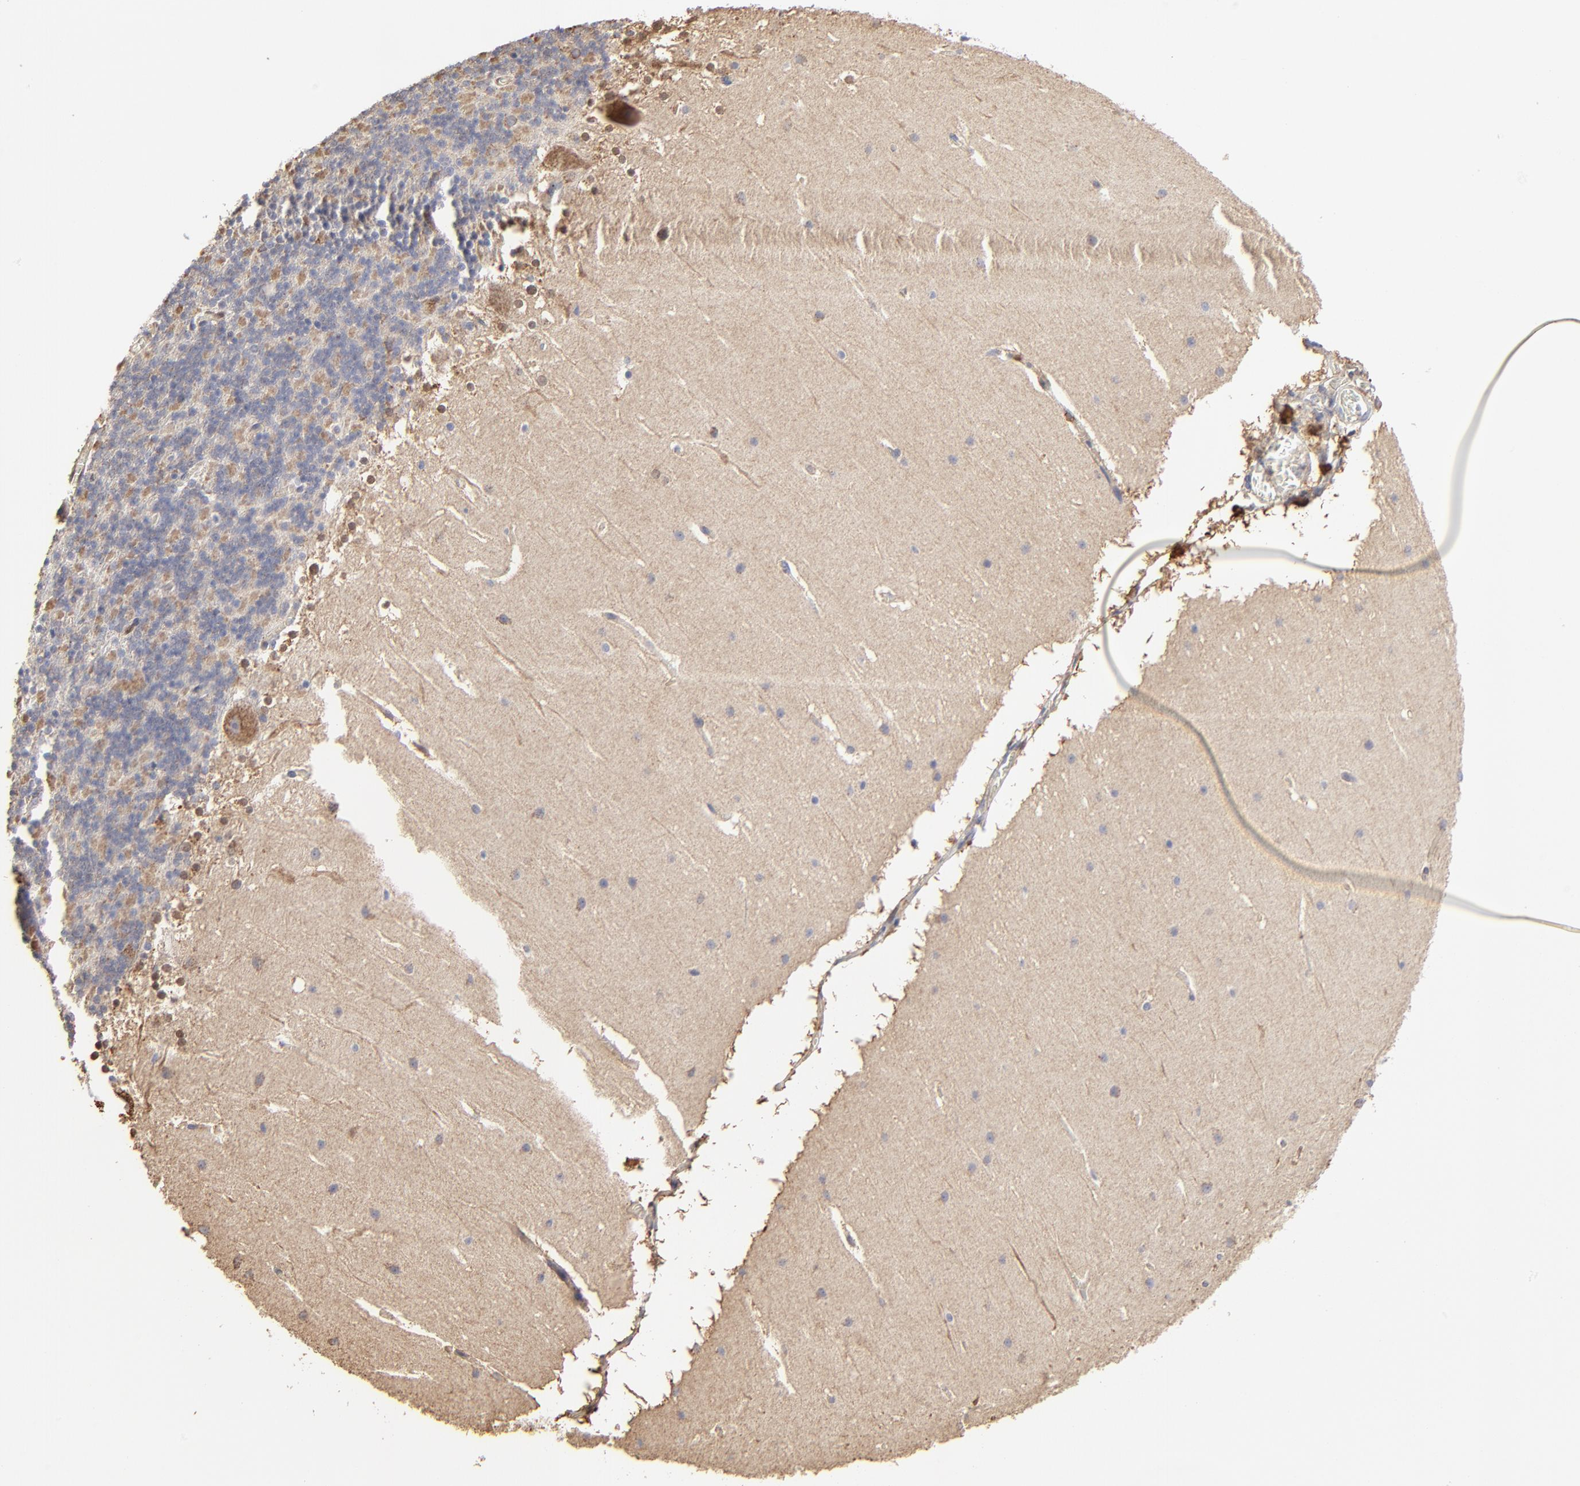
{"staining": {"intensity": "negative", "quantity": "none", "location": "none"}, "tissue": "cerebellum", "cell_type": "Cells in granular layer", "image_type": "normal", "snomed": [{"axis": "morphology", "description": "Normal tissue, NOS"}, {"axis": "topography", "description": "Cerebellum"}], "caption": "Benign cerebellum was stained to show a protein in brown. There is no significant positivity in cells in granular layer.", "gene": "LGALS3", "patient": {"sex": "female", "age": 19}}